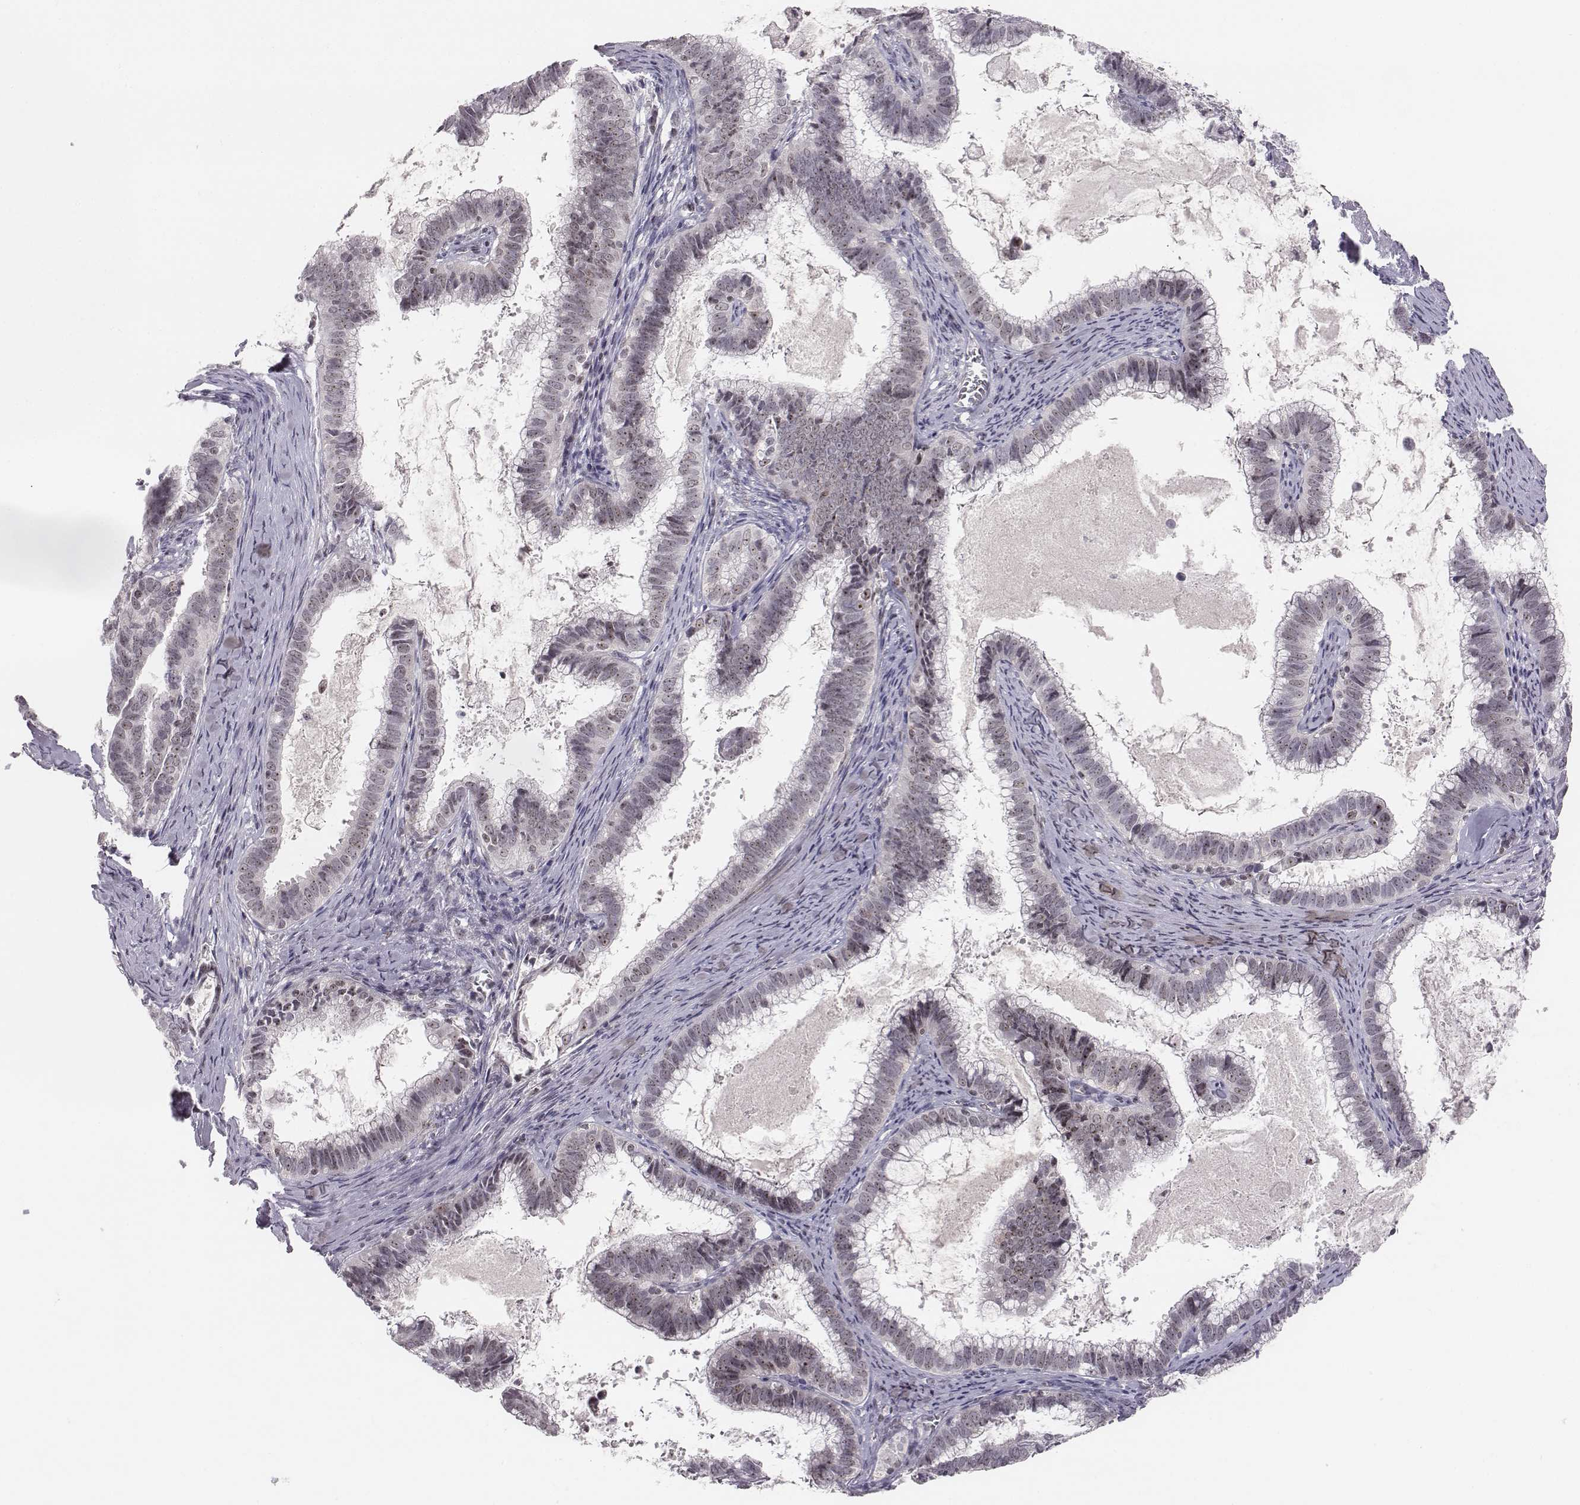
{"staining": {"intensity": "weak", "quantity": "<25%", "location": "nuclear"}, "tissue": "cervical cancer", "cell_type": "Tumor cells", "image_type": "cancer", "snomed": [{"axis": "morphology", "description": "Adenocarcinoma, NOS"}, {"axis": "topography", "description": "Cervix"}], "caption": "The micrograph reveals no staining of tumor cells in adenocarcinoma (cervical). (DAB (3,3'-diaminobenzidine) immunohistochemistry (IHC), high magnification).", "gene": "NIFK", "patient": {"sex": "female", "age": 61}}